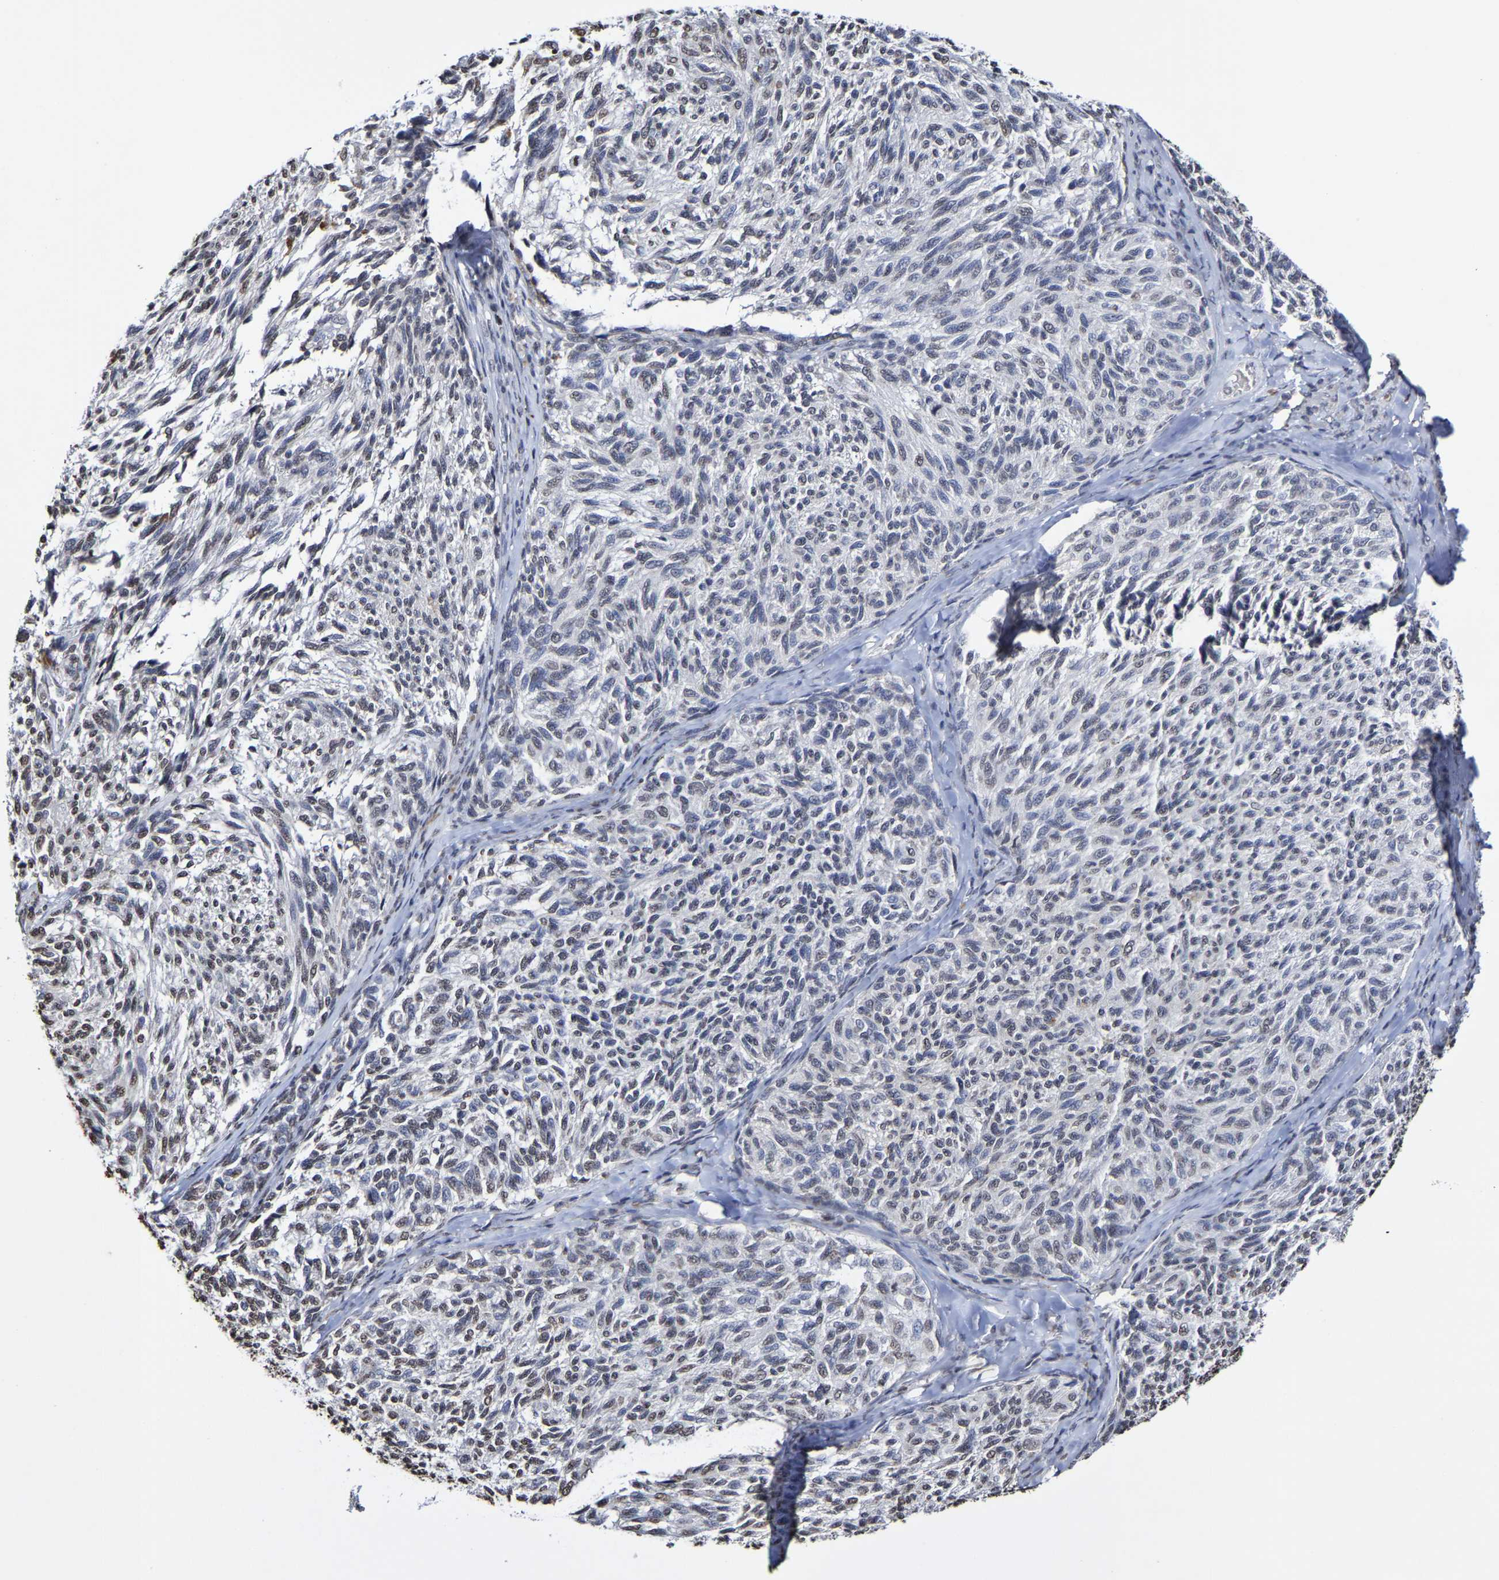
{"staining": {"intensity": "weak", "quantity": "<25%", "location": "nuclear"}, "tissue": "melanoma", "cell_type": "Tumor cells", "image_type": "cancer", "snomed": [{"axis": "morphology", "description": "Malignant melanoma, NOS"}, {"axis": "topography", "description": "Skin"}], "caption": "A micrograph of malignant melanoma stained for a protein demonstrates no brown staining in tumor cells.", "gene": "ATF4", "patient": {"sex": "female", "age": 73}}